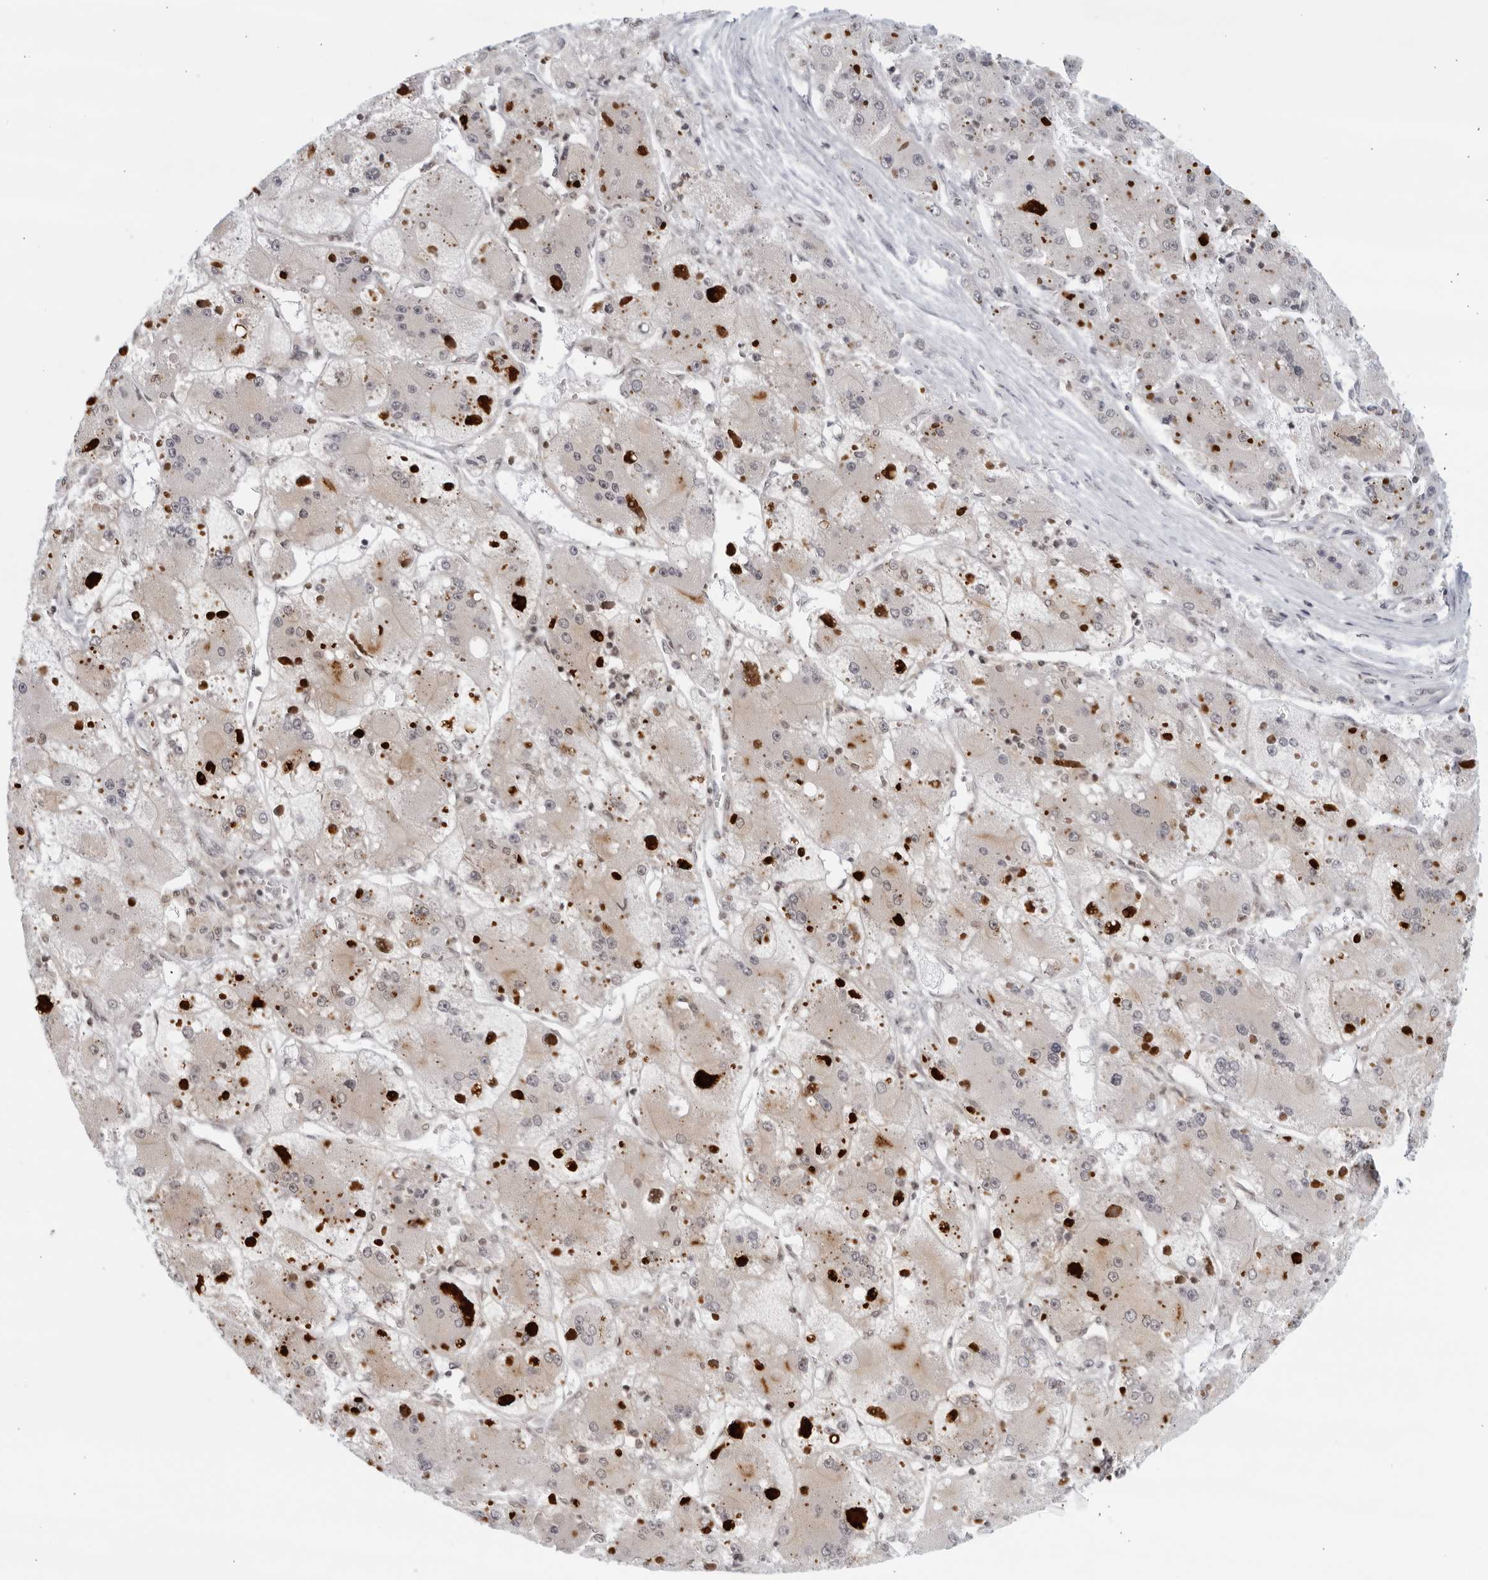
{"staining": {"intensity": "moderate", "quantity": "25%-75%", "location": "cytoplasmic/membranous"}, "tissue": "liver cancer", "cell_type": "Tumor cells", "image_type": "cancer", "snomed": [{"axis": "morphology", "description": "Carcinoma, Hepatocellular, NOS"}, {"axis": "topography", "description": "Liver"}], "caption": "Immunohistochemical staining of human hepatocellular carcinoma (liver) exhibits moderate cytoplasmic/membranous protein staining in about 25%-75% of tumor cells.", "gene": "CC2D1B", "patient": {"sex": "female", "age": 73}}